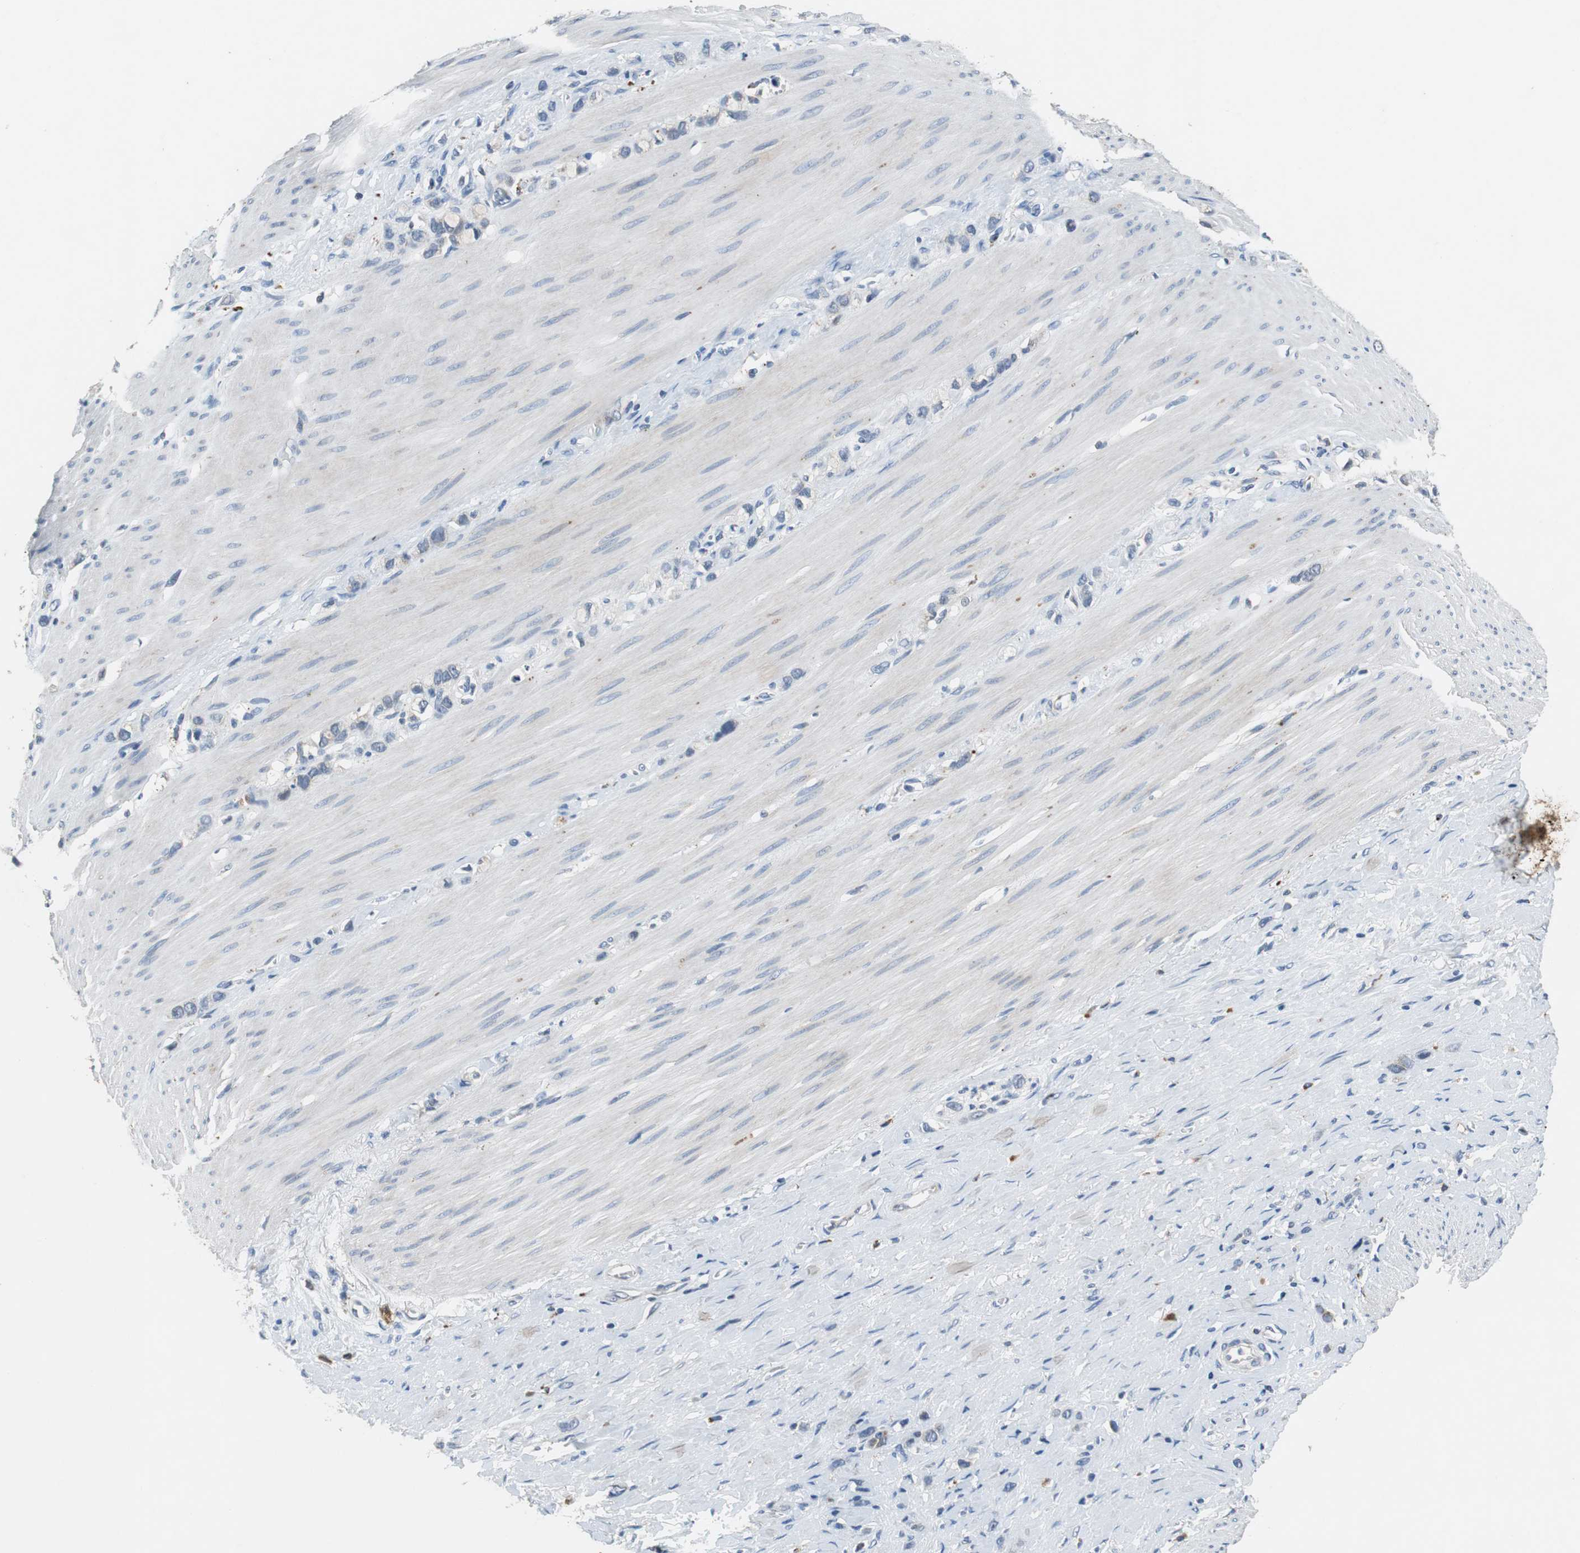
{"staining": {"intensity": "negative", "quantity": "none", "location": "none"}, "tissue": "stomach cancer", "cell_type": "Tumor cells", "image_type": "cancer", "snomed": [{"axis": "morphology", "description": "Normal tissue, NOS"}, {"axis": "morphology", "description": "Adenocarcinoma, NOS"}, {"axis": "morphology", "description": "Adenocarcinoma, High grade"}, {"axis": "topography", "description": "Stomach, upper"}, {"axis": "topography", "description": "Stomach"}], "caption": "Immunohistochemistry (IHC) histopathology image of human stomach high-grade adenocarcinoma stained for a protein (brown), which shows no expression in tumor cells. (Immunohistochemistry, brightfield microscopy, high magnification).", "gene": "NLGN1", "patient": {"sex": "female", "age": 65}}